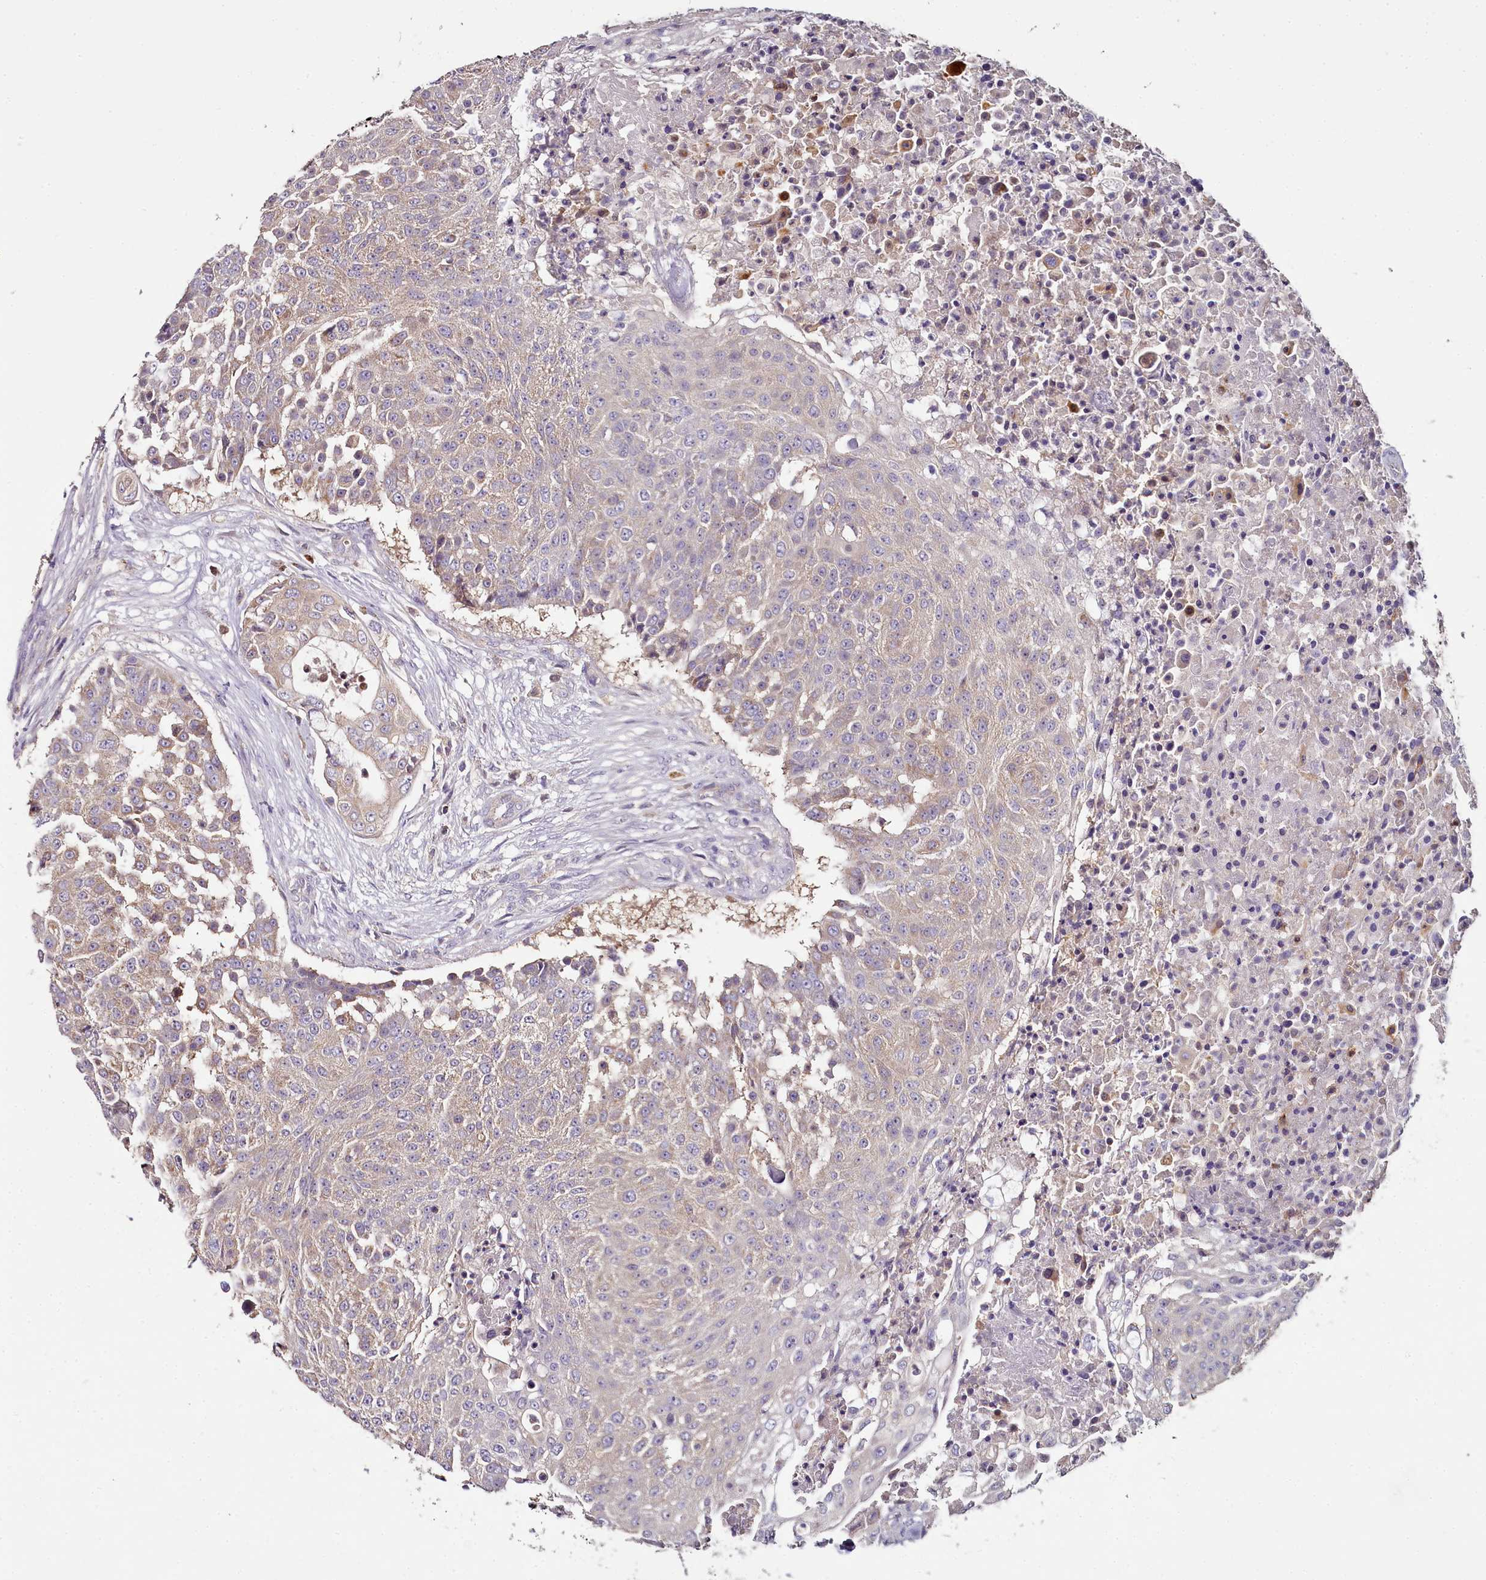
{"staining": {"intensity": "weak", "quantity": ">75%", "location": "cytoplasmic/membranous"}, "tissue": "urothelial cancer", "cell_type": "Tumor cells", "image_type": "cancer", "snomed": [{"axis": "morphology", "description": "Urothelial carcinoma, High grade"}, {"axis": "topography", "description": "Urinary bladder"}], "caption": "Brown immunohistochemical staining in human urothelial carcinoma (high-grade) exhibits weak cytoplasmic/membranous positivity in about >75% of tumor cells.", "gene": "ACSS1", "patient": {"sex": "female", "age": 63}}